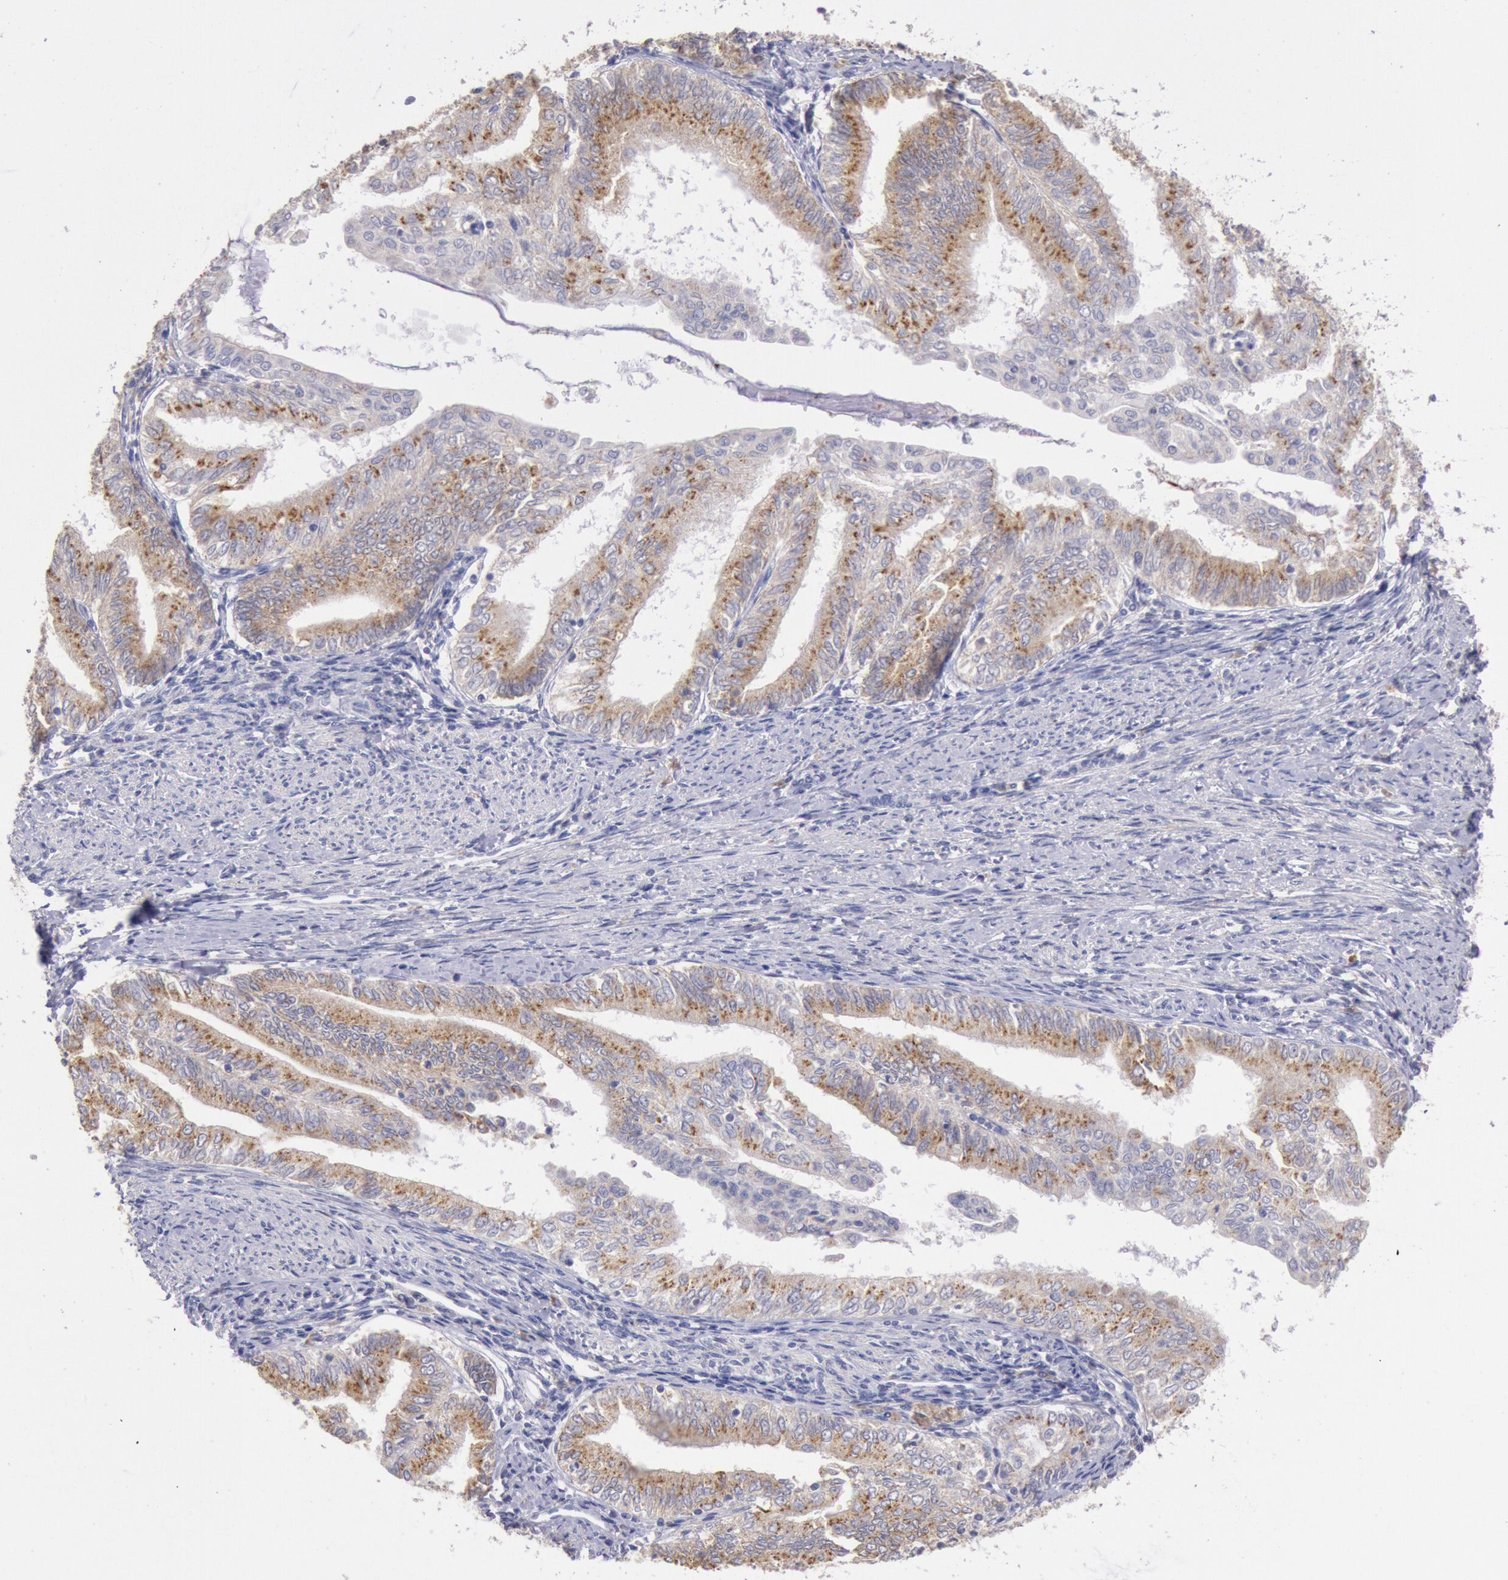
{"staining": {"intensity": "moderate", "quantity": ">75%", "location": "cytoplasmic/membranous"}, "tissue": "endometrial cancer", "cell_type": "Tumor cells", "image_type": "cancer", "snomed": [{"axis": "morphology", "description": "Adenocarcinoma, NOS"}, {"axis": "topography", "description": "Endometrium"}], "caption": "About >75% of tumor cells in endometrial adenocarcinoma display moderate cytoplasmic/membranous protein expression as visualized by brown immunohistochemical staining.", "gene": "GAL3ST1", "patient": {"sex": "female", "age": 66}}